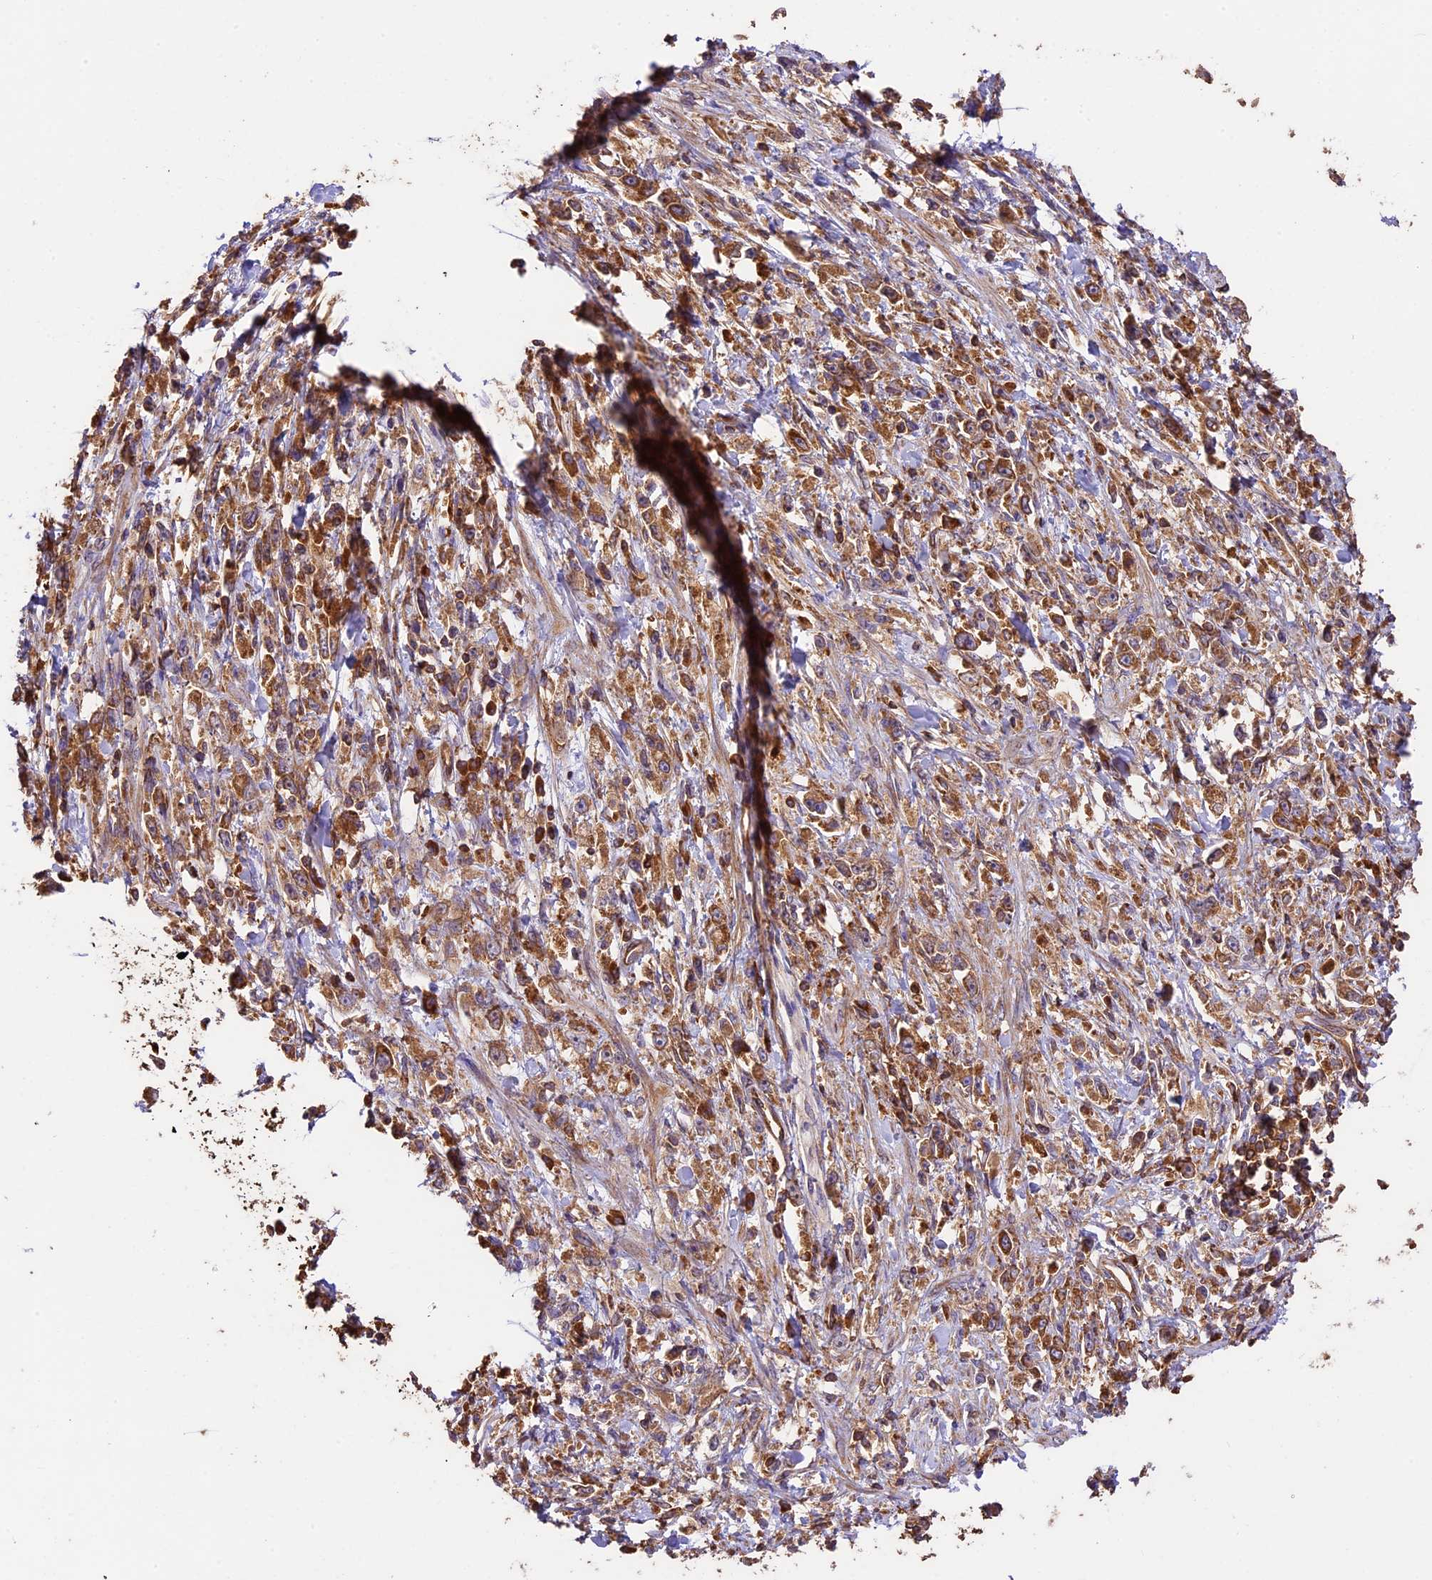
{"staining": {"intensity": "moderate", "quantity": ">75%", "location": "cytoplasmic/membranous"}, "tissue": "stomach cancer", "cell_type": "Tumor cells", "image_type": "cancer", "snomed": [{"axis": "morphology", "description": "Adenocarcinoma, NOS"}, {"axis": "topography", "description": "Stomach"}], "caption": "A micrograph of stomach cancer (adenocarcinoma) stained for a protein shows moderate cytoplasmic/membranous brown staining in tumor cells. The staining was performed using DAB (3,3'-diaminobenzidine) to visualize the protein expression in brown, while the nuclei were stained in blue with hematoxylin (Magnification: 20x).", "gene": "KARS1", "patient": {"sex": "female", "age": 59}}